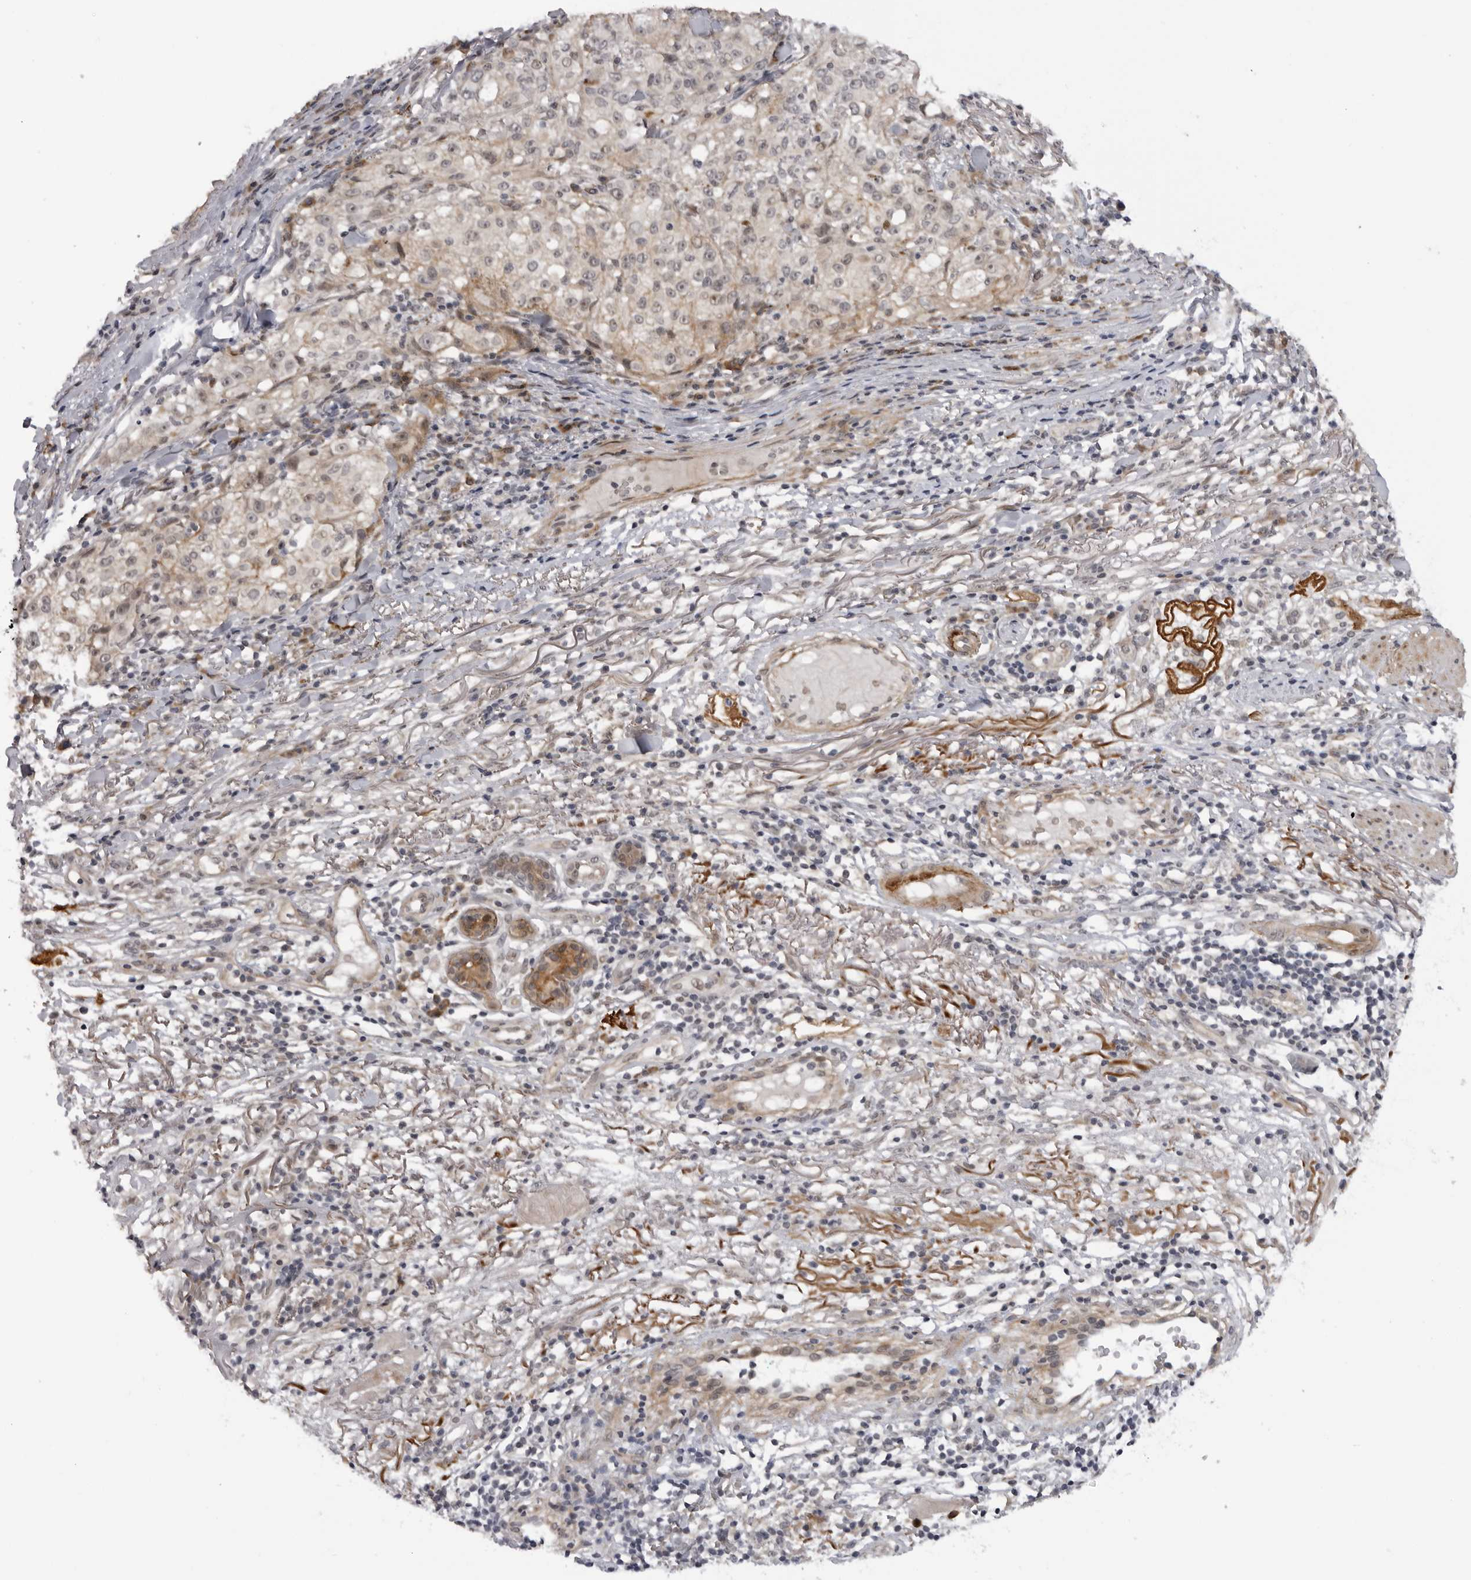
{"staining": {"intensity": "negative", "quantity": "none", "location": "none"}, "tissue": "melanoma", "cell_type": "Tumor cells", "image_type": "cancer", "snomed": [{"axis": "morphology", "description": "Necrosis, NOS"}, {"axis": "morphology", "description": "Malignant melanoma, NOS"}, {"axis": "topography", "description": "Skin"}], "caption": "IHC of human melanoma shows no positivity in tumor cells. Brightfield microscopy of immunohistochemistry stained with DAB (brown) and hematoxylin (blue), captured at high magnification.", "gene": "ALPK2", "patient": {"sex": "female", "age": 87}}